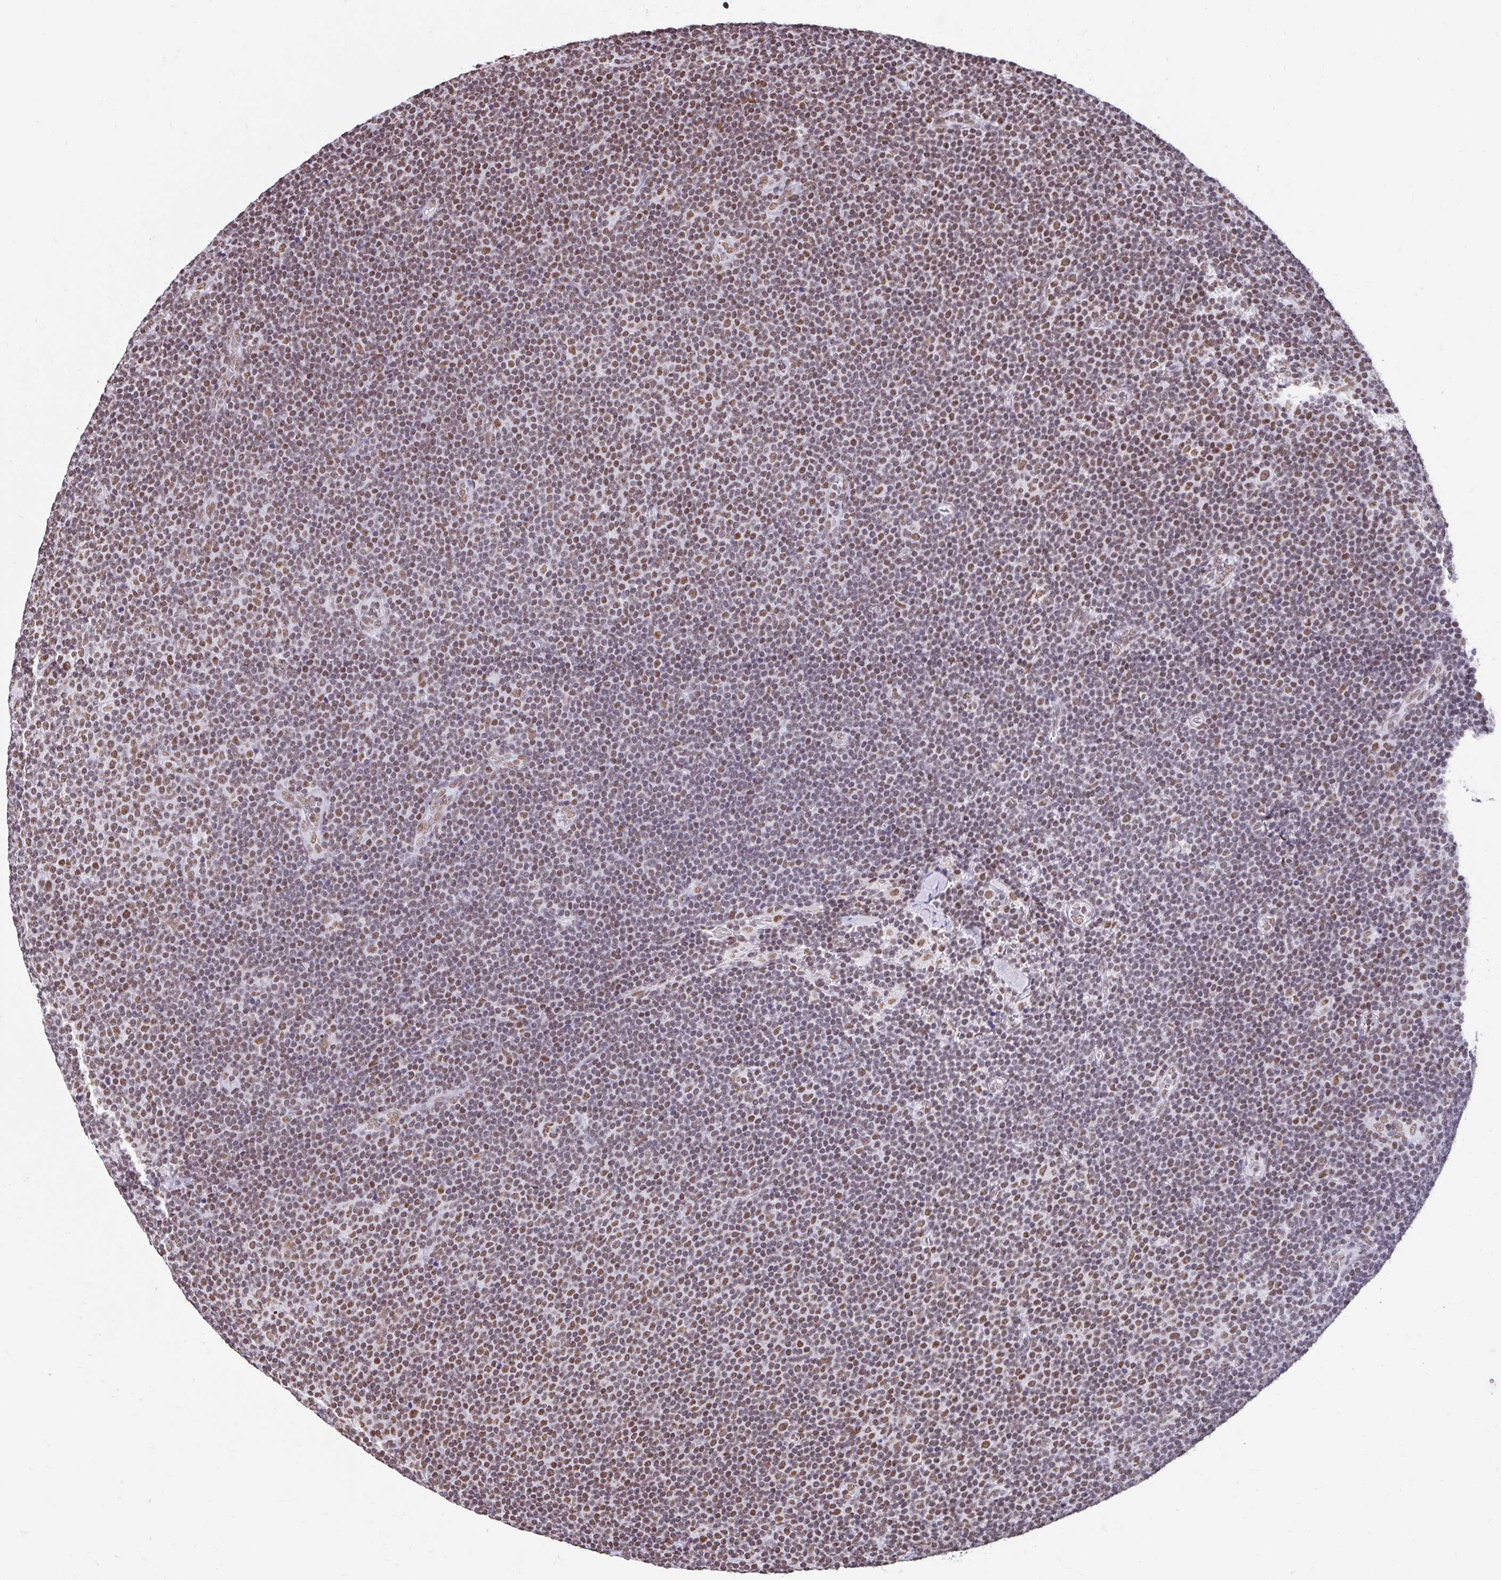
{"staining": {"intensity": "moderate", "quantity": ">75%", "location": "nuclear"}, "tissue": "lymphoma", "cell_type": "Tumor cells", "image_type": "cancer", "snomed": [{"axis": "morphology", "description": "Malignant lymphoma, non-Hodgkin's type, Low grade"}, {"axis": "topography", "description": "Lymph node"}], "caption": "Immunohistochemistry (IHC) of human lymphoma shows medium levels of moderate nuclear positivity in approximately >75% of tumor cells.", "gene": "KHDRBS1", "patient": {"sex": "male", "age": 48}}